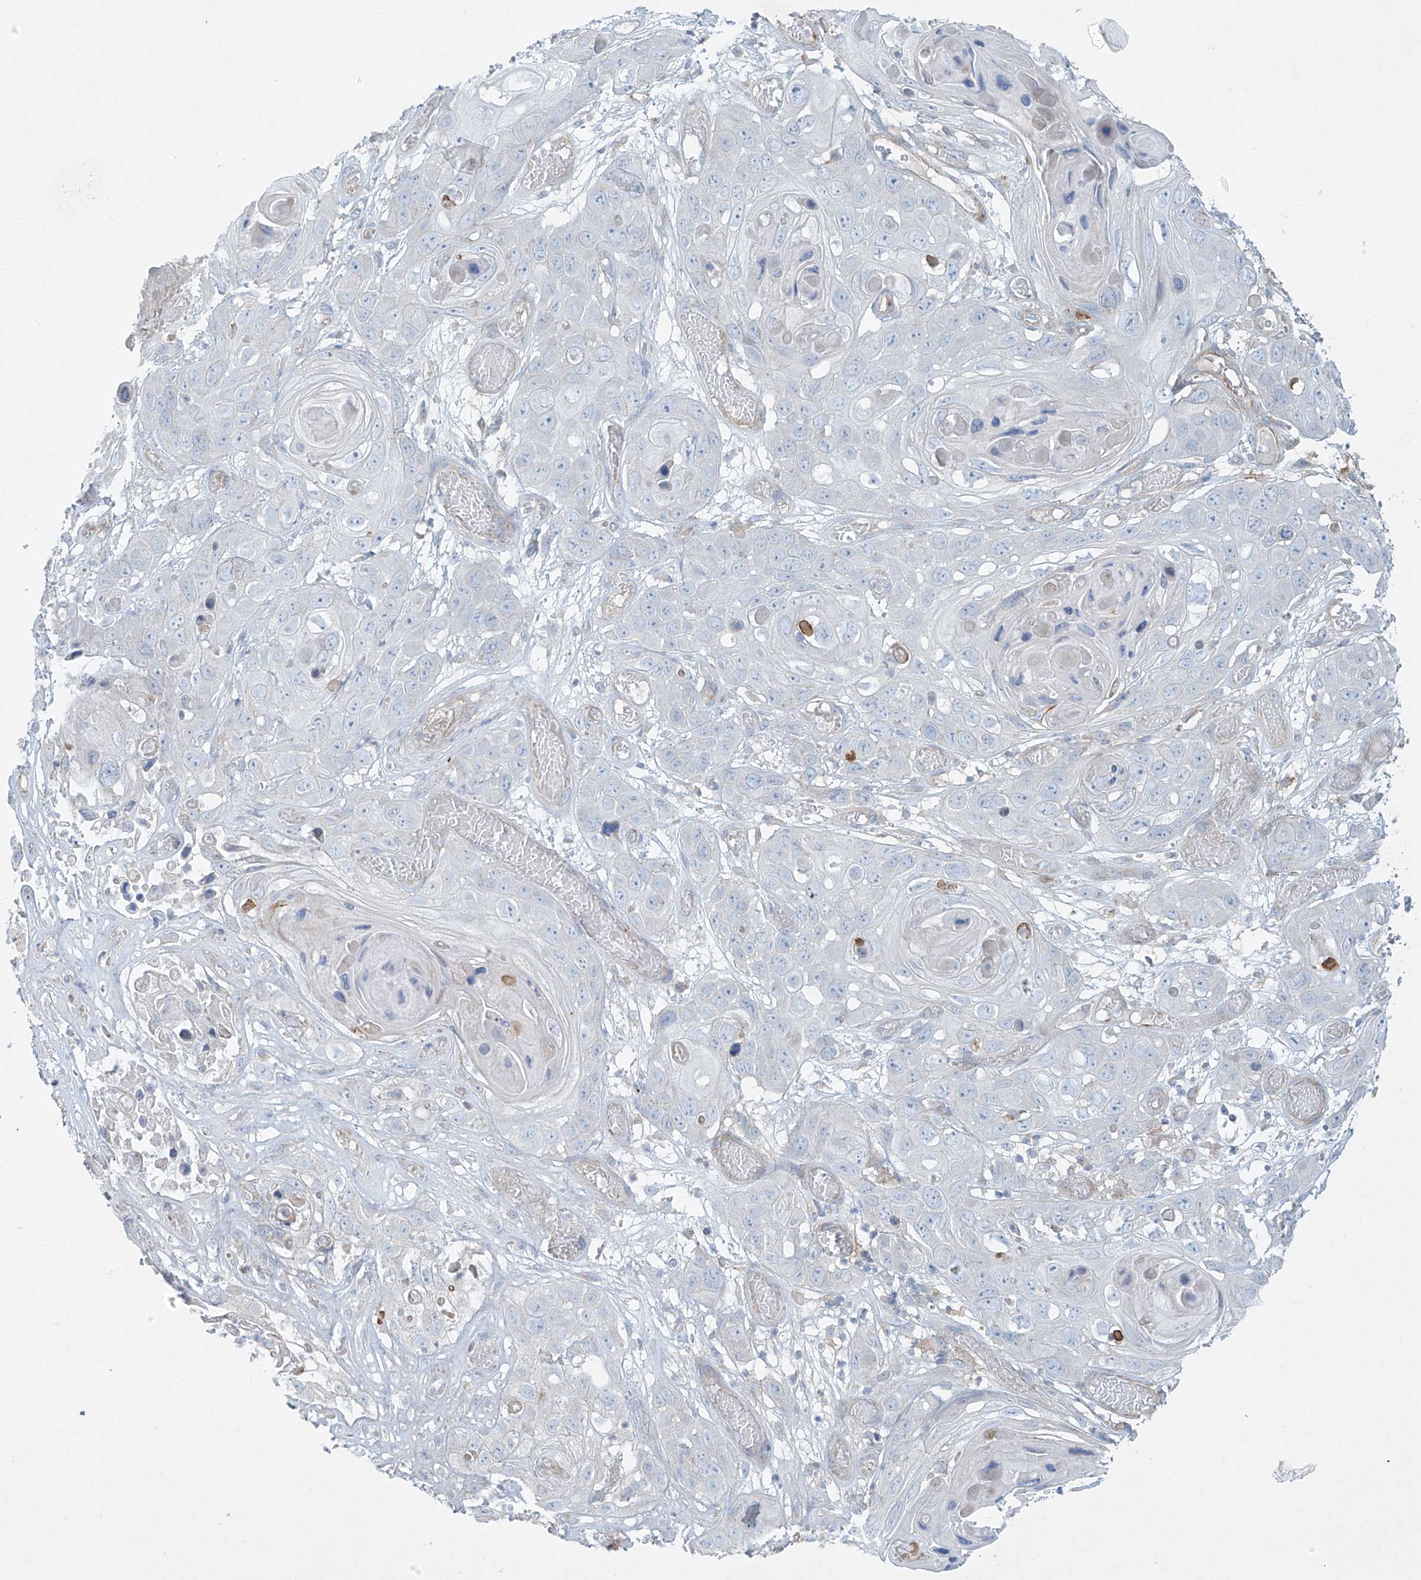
{"staining": {"intensity": "negative", "quantity": "none", "location": "none"}, "tissue": "skin cancer", "cell_type": "Tumor cells", "image_type": "cancer", "snomed": [{"axis": "morphology", "description": "Squamous cell carcinoma, NOS"}, {"axis": "topography", "description": "Skin"}], "caption": "Tumor cells are negative for protein expression in human skin cancer. (DAB (3,3'-diaminobenzidine) immunohistochemistry with hematoxylin counter stain).", "gene": "VAMP5", "patient": {"sex": "male", "age": 55}}